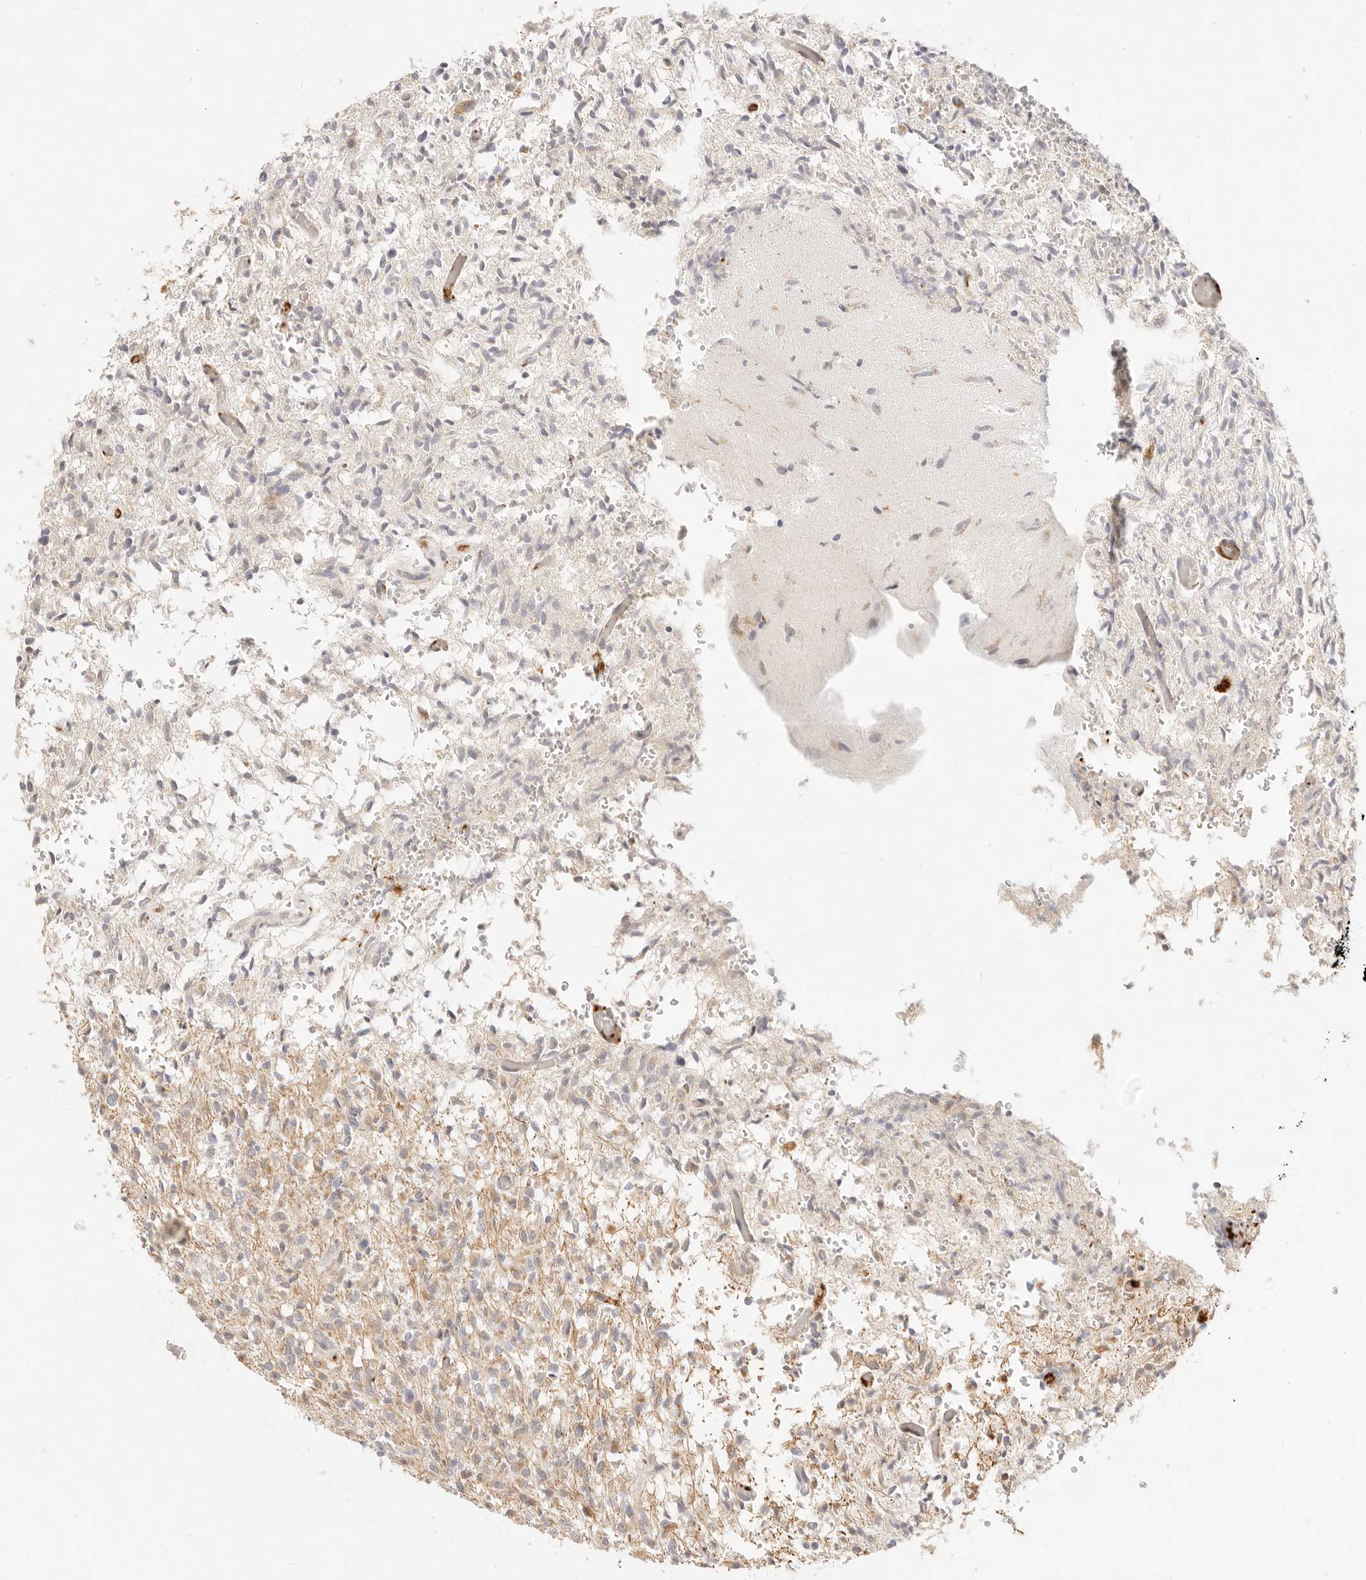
{"staining": {"intensity": "weak", "quantity": "<25%", "location": "cytoplasmic/membranous"}, "tissue": "glioma", "cell_type": "Tumor cells", "image_type": "cancer", "snomed": [{"axis": "morphology", "description": "Glioma, malignant, High grade"}, {"axis": "topography", "description": "Brain"}], "caption": "This is an immunohistochemistry (IHC) photomicrograph of human high-grade glioma (malignant). There is no expression in tumor cells.", "gene": "UBXN10", "patient": {"sex": "female", "age": 57}}